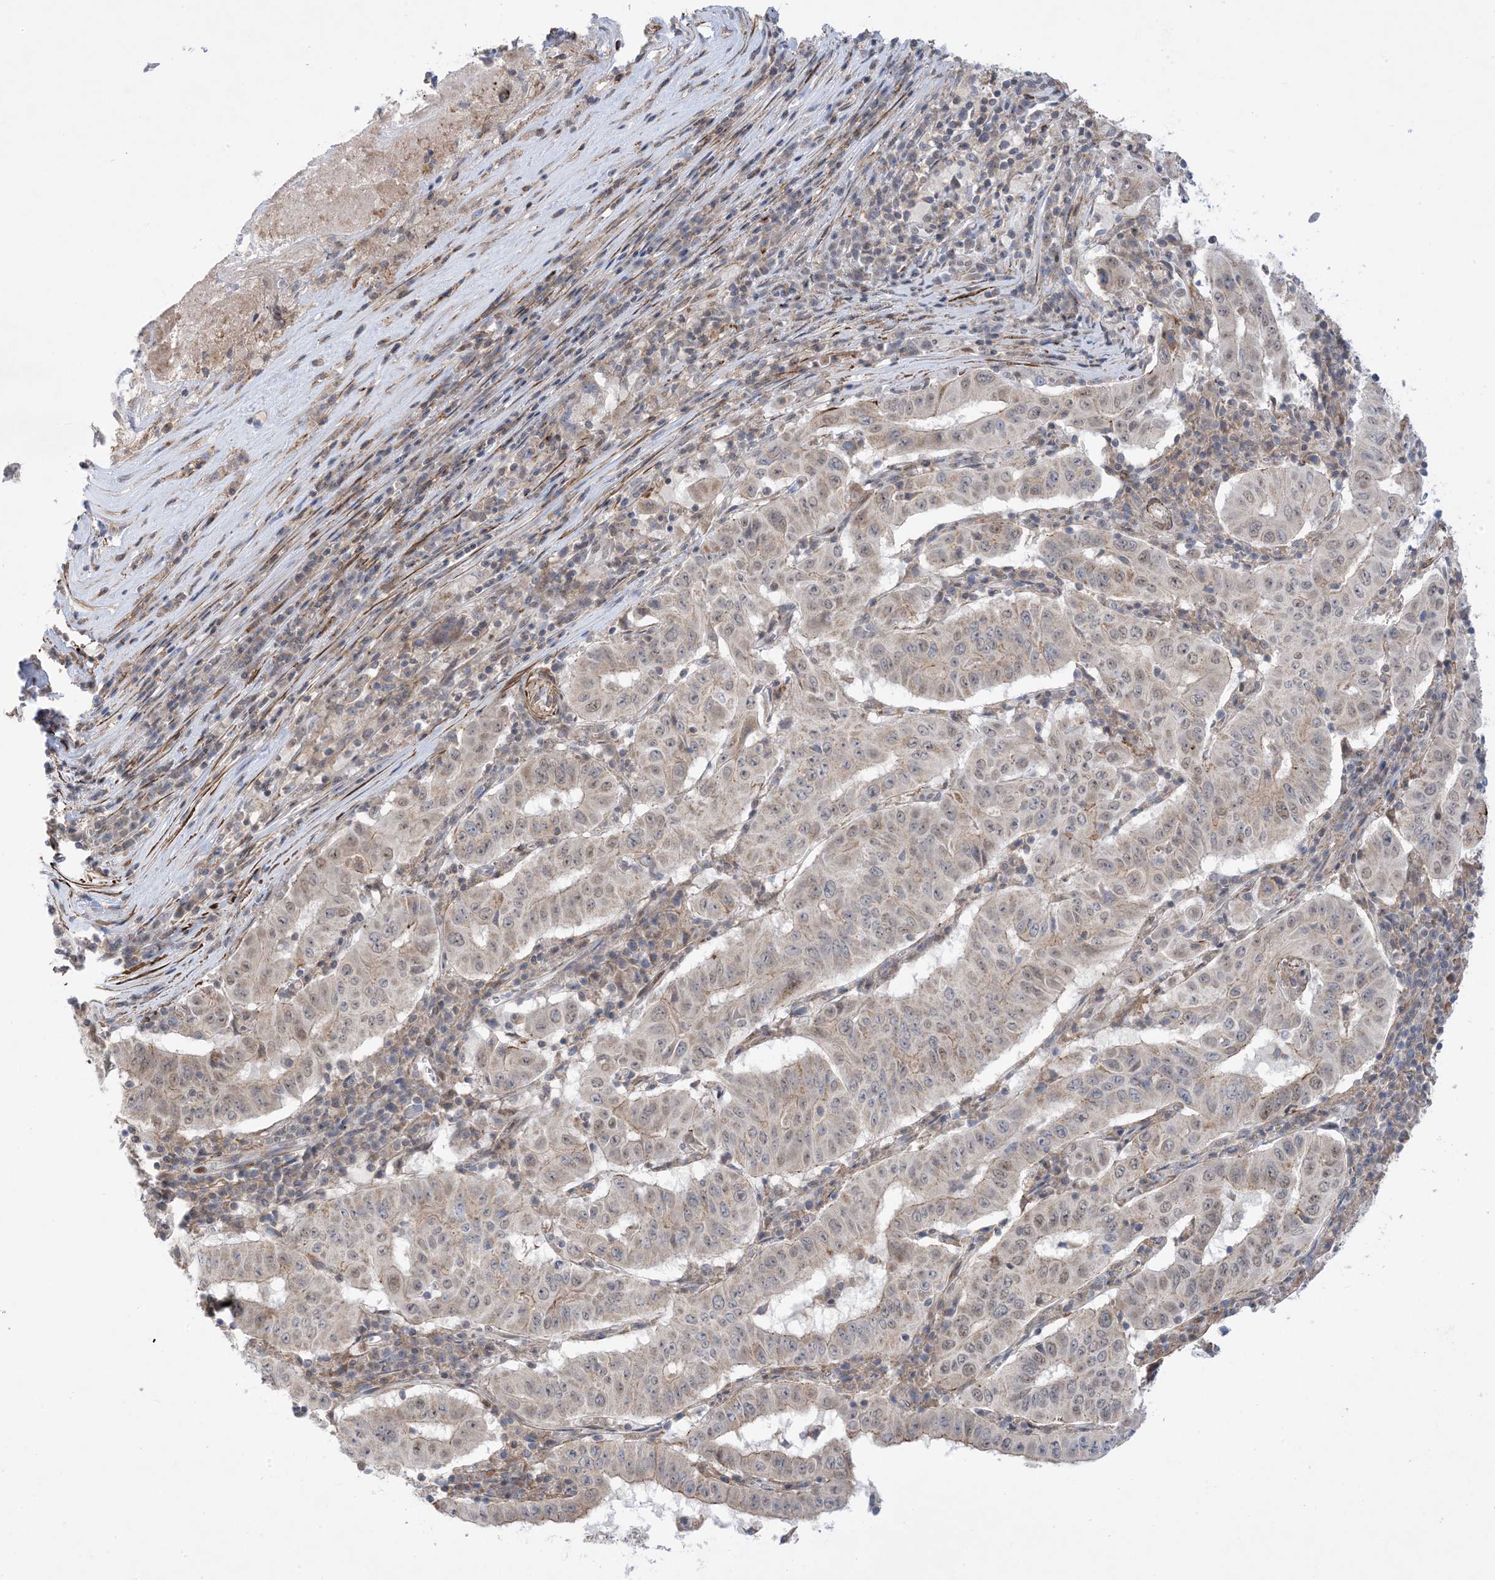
{"staining": {"intensity": "weak", "quantity": "<25%", "location": "cytoplasmic/membranous,nuclear"}, "tissue": "pancreatic cancer", "cell_type": "Tumor cells", "image_type": "cancer", "snomed": [{"axis": "morphology", "description": "Adenocarcinoma, NOS"}, {"axis": "topography", "description": "Pancreas"}], "caption": "Adenocarcinoma (pancreatic) was stained to show a protein in brown. There is no significant expression in tumor cells.", "gene": "ZNF8", "patient": {"sex": "male", "age": 63}}